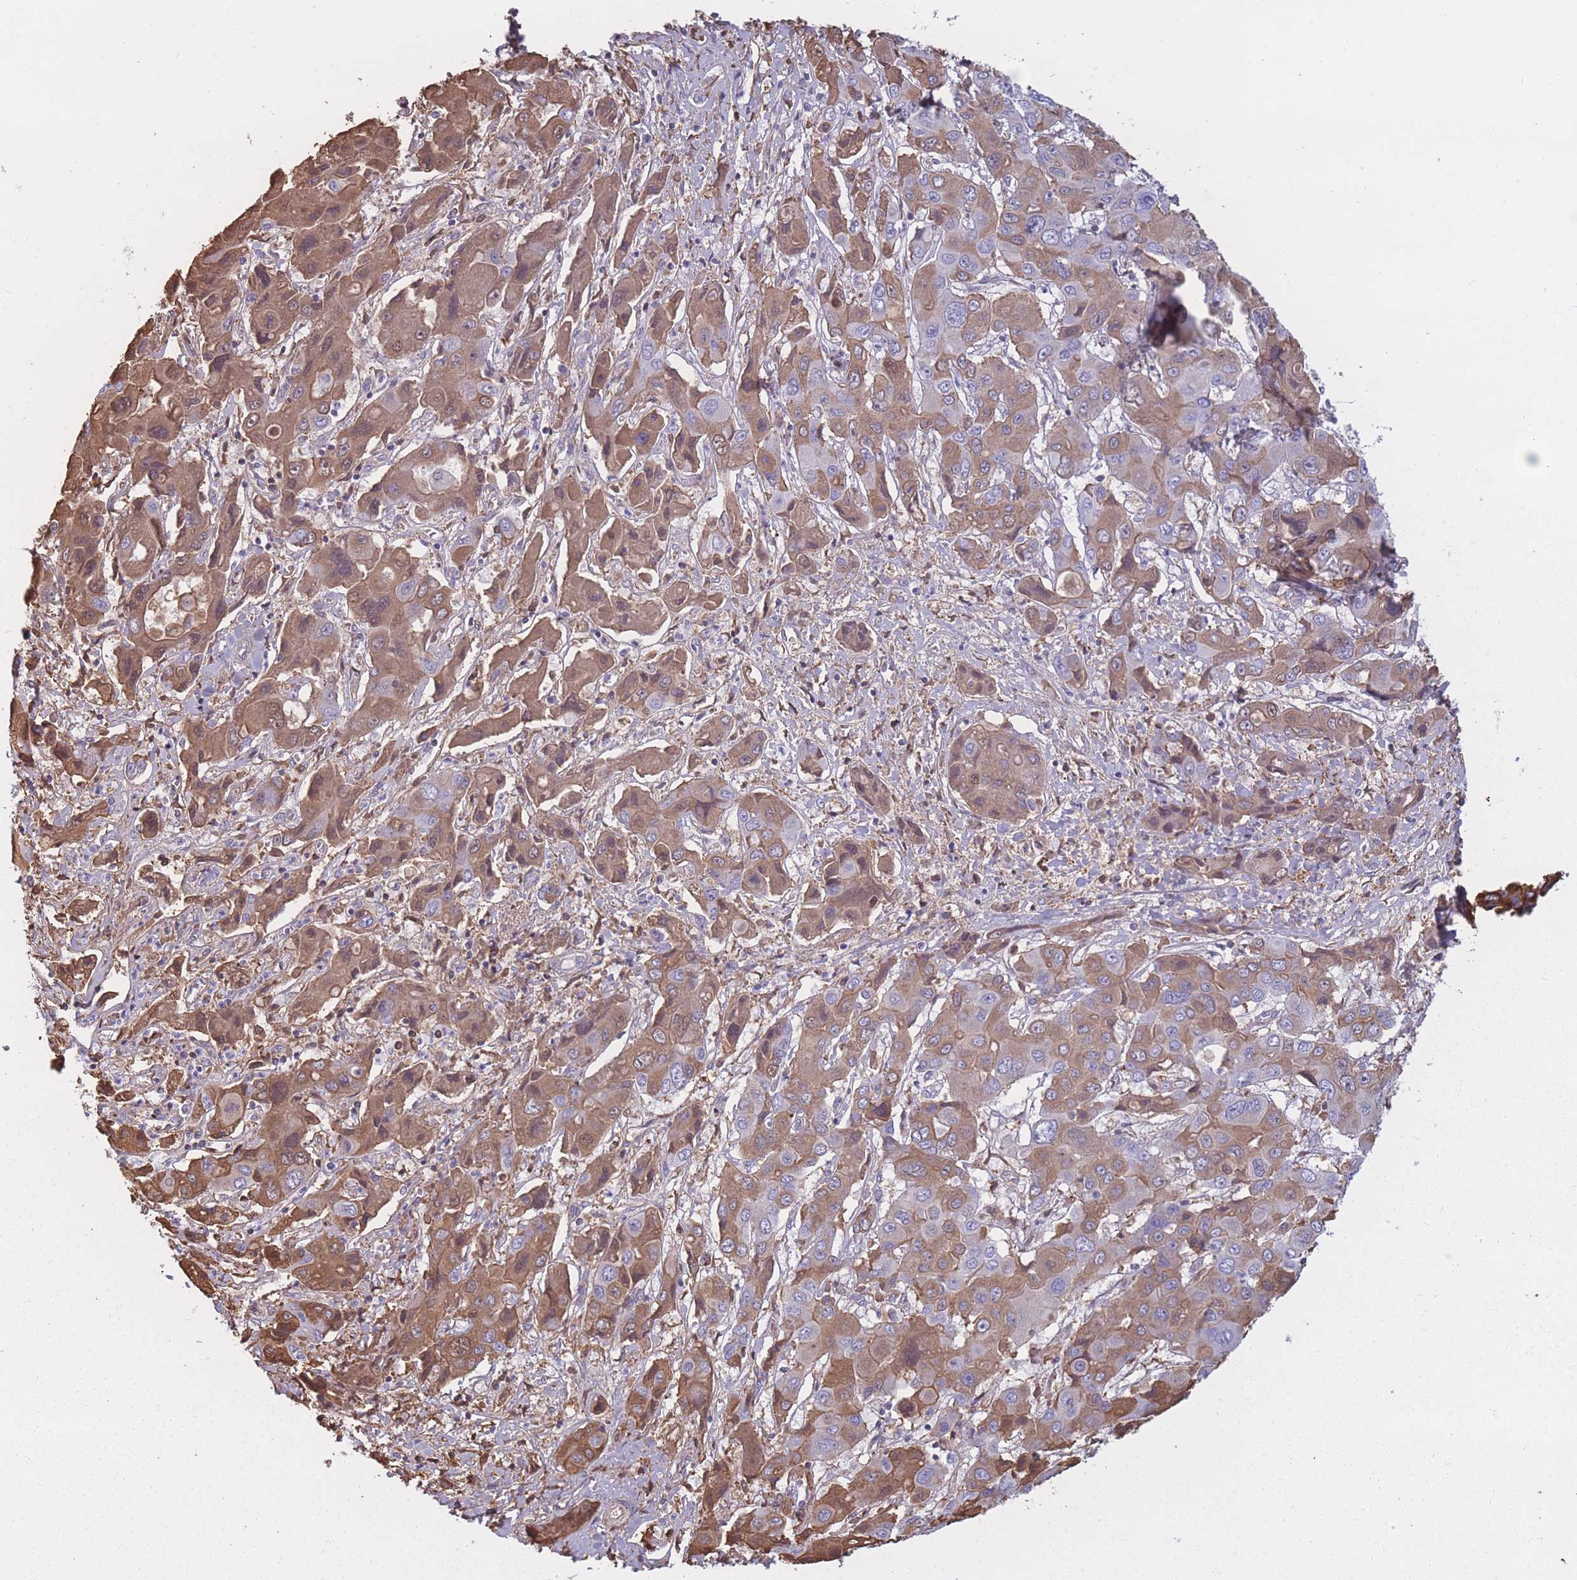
{"staining": {"intensity": "moderate", "quantity": ">75%", "location": "cytoplasmic/membranous"}, "tissue": "liver cancer", "cell_type": "Tumor cells", "image_type": "cancer", "snomed": [{"axis": "morphology", "description": "Cholangiocarcinoma"}, {"axis": "topography", "description": "Liver"}], "caption": "A micrograph showing moderate cytoplasmic/membranous staining in approximately >75% of tumor cells in liver cholangiocarcinoma, as visualized by brown immunohistochemical staining.", "gene": "KAT2A", "patient": {"sex": "male", "age": 67}}